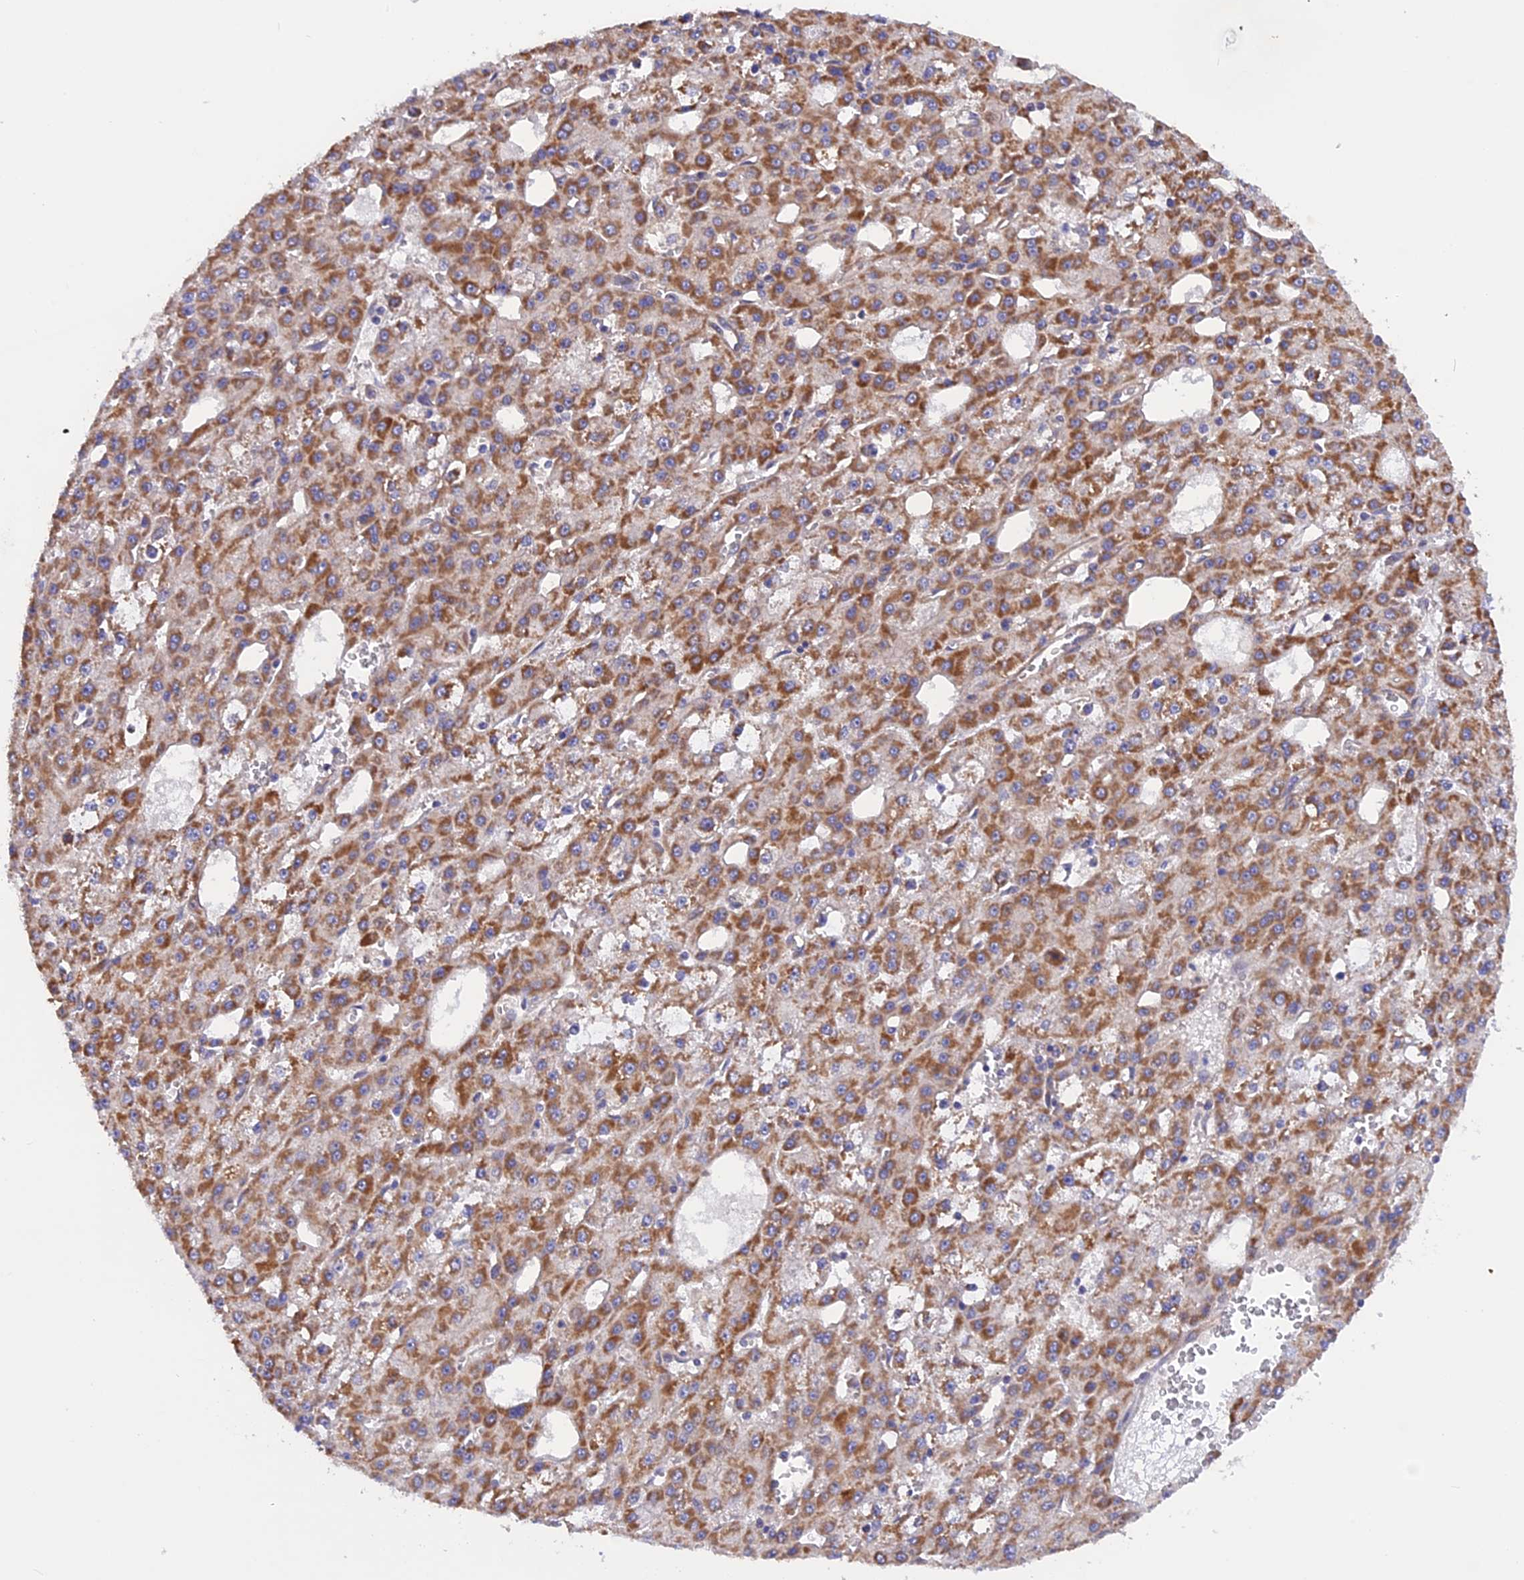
{"staining": {"intensity": "moderate", "quantity": ">75%", "location": "cytoplasmic/membranous"}, "tissue": "liver cancer", "cell_type": "Tumor cells", "image_type": "cancer", "snomed": [{"axis": "morphology", "description": "Carcinoma, Hepatocellular, NOS"}, {"axis": "topography", "description": "Liver"}], "caption": "Liver cancer tissue shows moderate cytoplasmic/membranous positivity in approximately >75% of tumor cells", "gene": "HYCC1", "patient": {"sex": "male", "age": 47}}